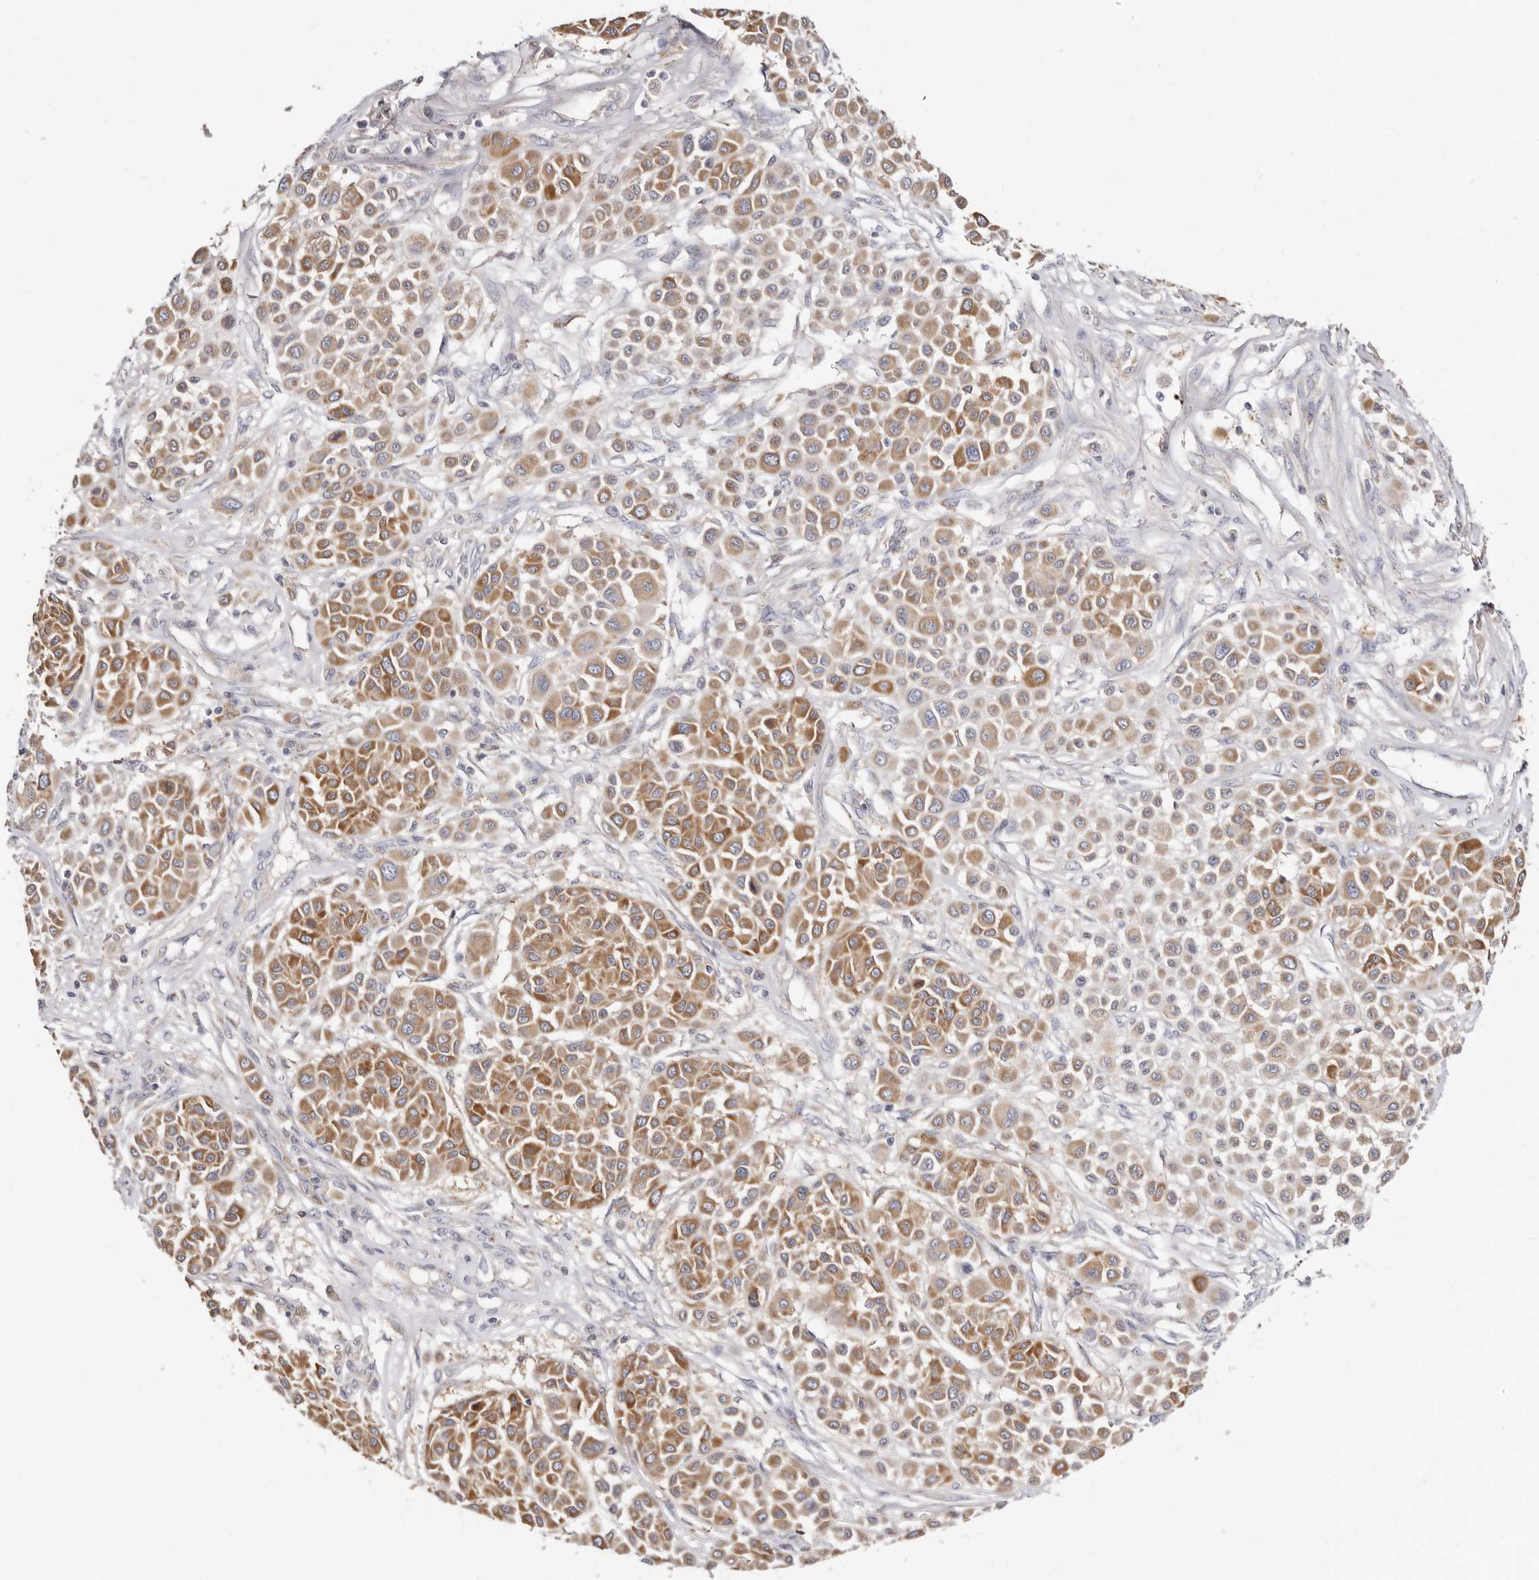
{"staining": {"intensity": "moderate", "quantity": ">75%", "location": "cytoplasmic/membranous"}, "tissue": "melanoma", "cell_type": "Tumor cells", "image_type": "cancer", "snomed": [{"axis": "morphology", "description": "Malignant melanoma, Metastatic site"}, {"axis": "topography", "description": "Soft tissue"}], "caption": "There is medium levels of moderate cytoplasmic/membranous expression in tumor cells of malignant melanoma (metastatic site), as demonstrated by immunohistochemical staining (brown color).", "gene": "BAIAP2L1", "patient": {"sex": "male", "age": 41}}